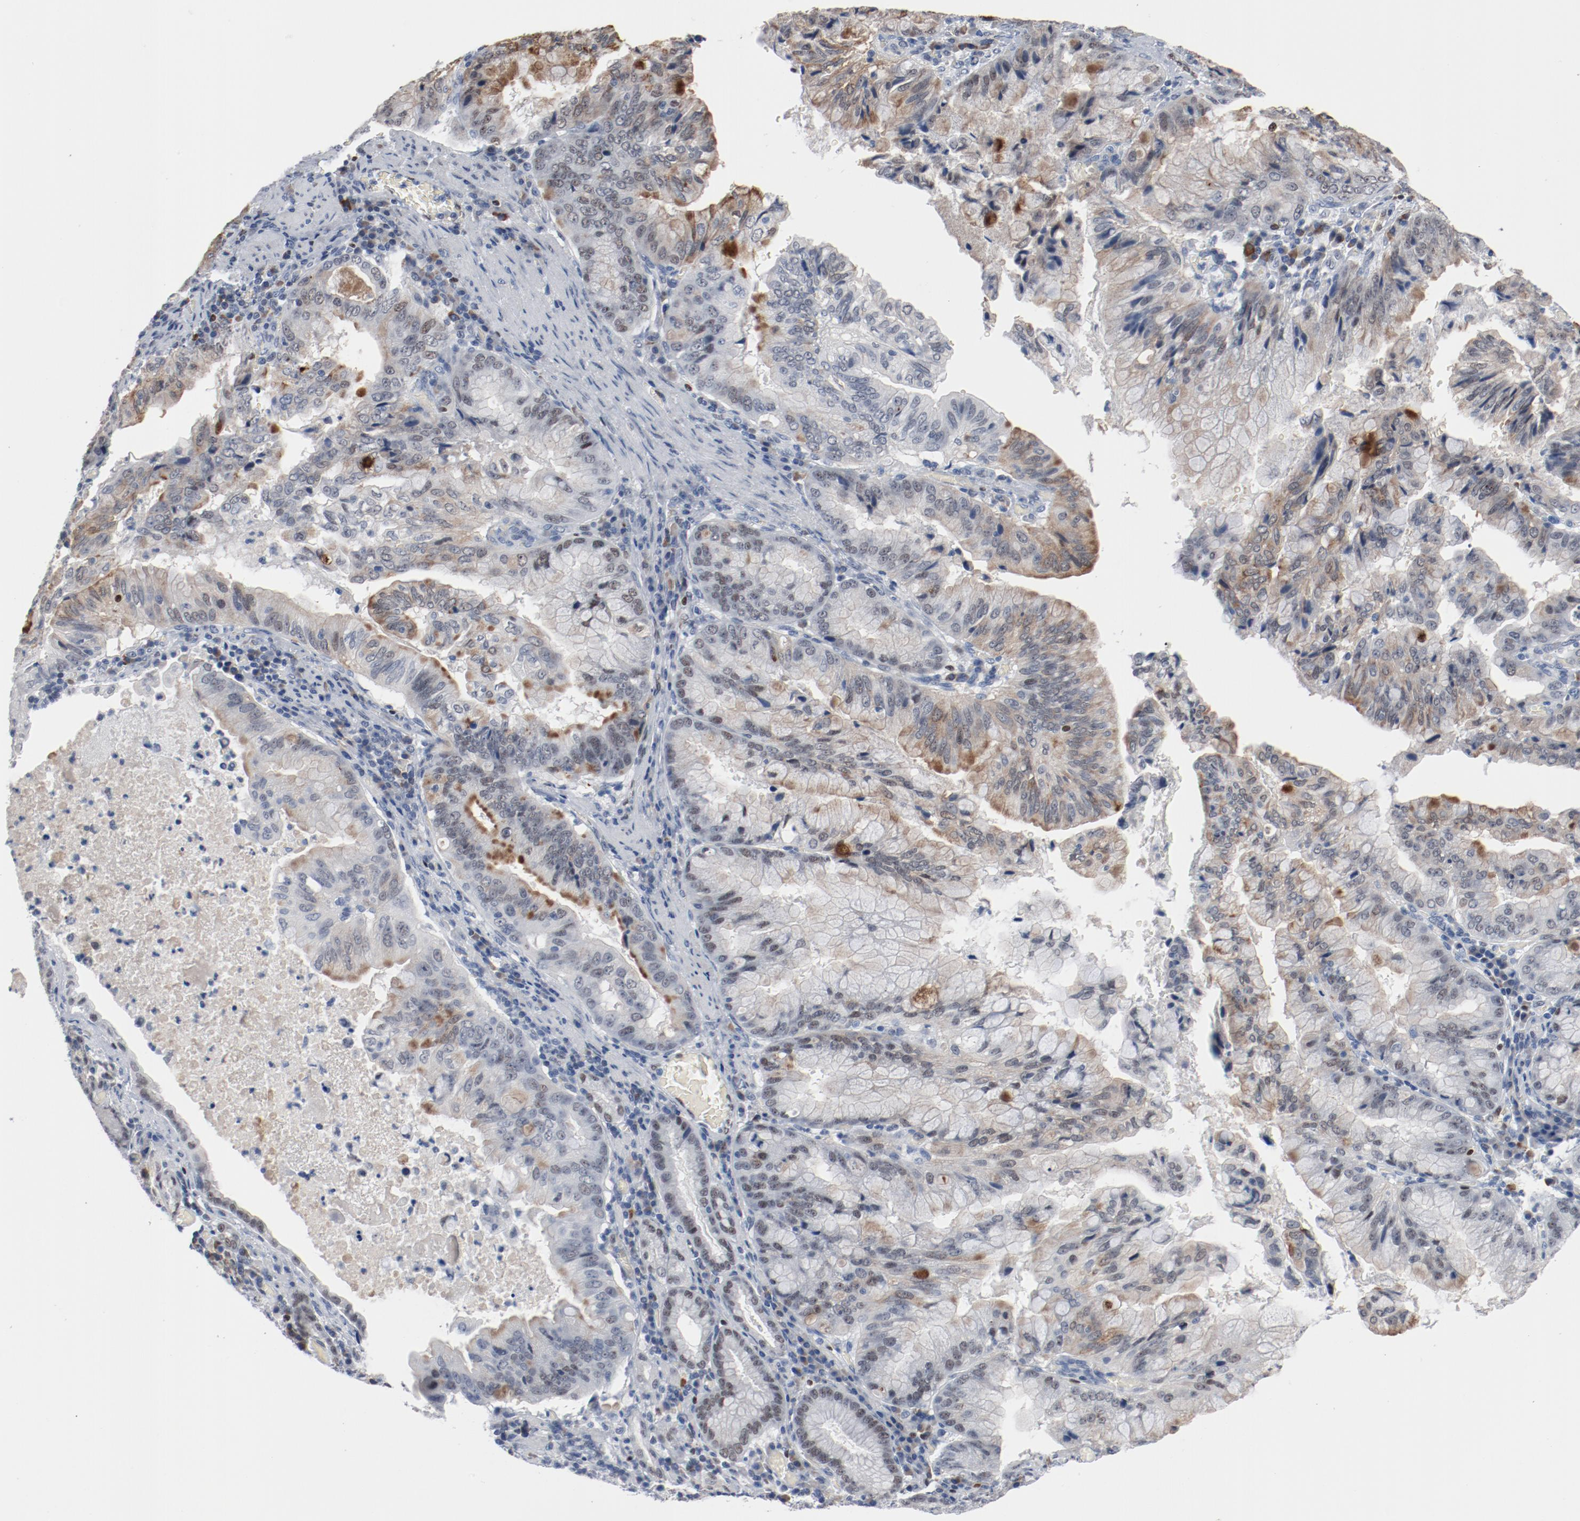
{"staining": {"intensity": "moderate", "quantity": "<25%", "location": "cytoplasmic/membranous"}, "tissue": "stomach cancer", "cell_type": "Tumor cells", "image_type": "cancer", "snomed": [{"axis": "morphology", "description": "Adenocarcinoma, NOS"}, {"axis": "topography", "description": "Stomach, upper"}], "caption": "The immunohistochemical stain highlights moderate cytoplasmic/membranous staining in tumor cells of stomach adenocarcinoma tissue. (DAB (3,3'-diaminobenzidine) IHC, brown staining for protein, blue staining for nuclei).", "gene": "FOXP1", "patient": {"sex": "male", "age": 80}}